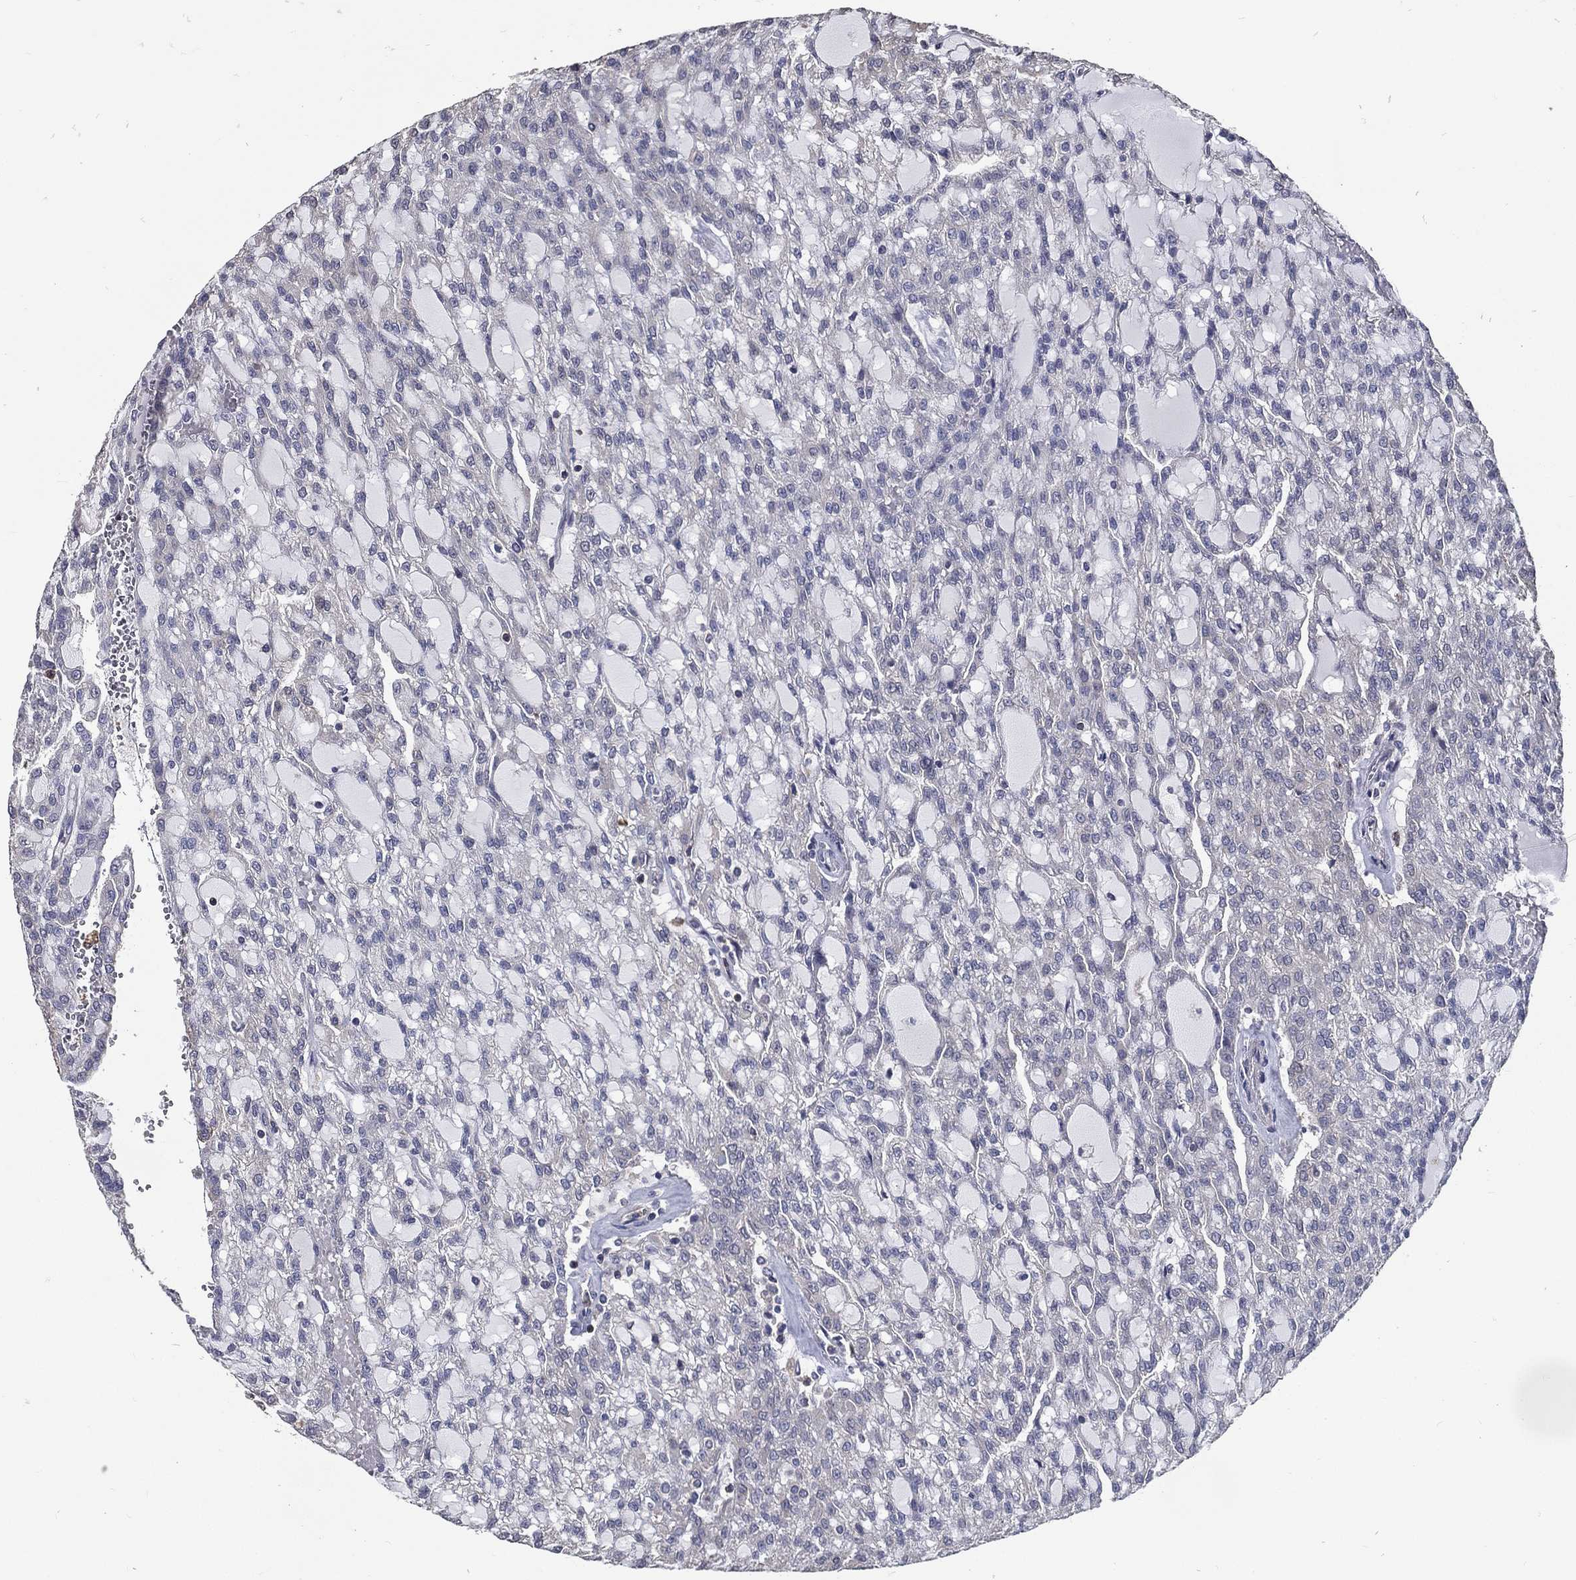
{"staining": {"intensity": "negative", "quantity": "none", "location": "none"}, "tissue": "renal cancer", "cell_type": "Tumor cells", "image_type": "cancer", "snomed": [{"axis": "morphology", "description": "Adenocarcinoma, NOS"}, {"axis": "topography", "description": "Kidney"}], "caption": "IHC histopathology image of human renal adenocarcinoma stained for a protein (brown), which exhibits no staining in tumor cells. (DAB (3,3'-diaminobenzidine) IHC with hematoxylin counter stain).", "gene": "SERPINB2", "patient": {"sex": "male", "age": 63}}